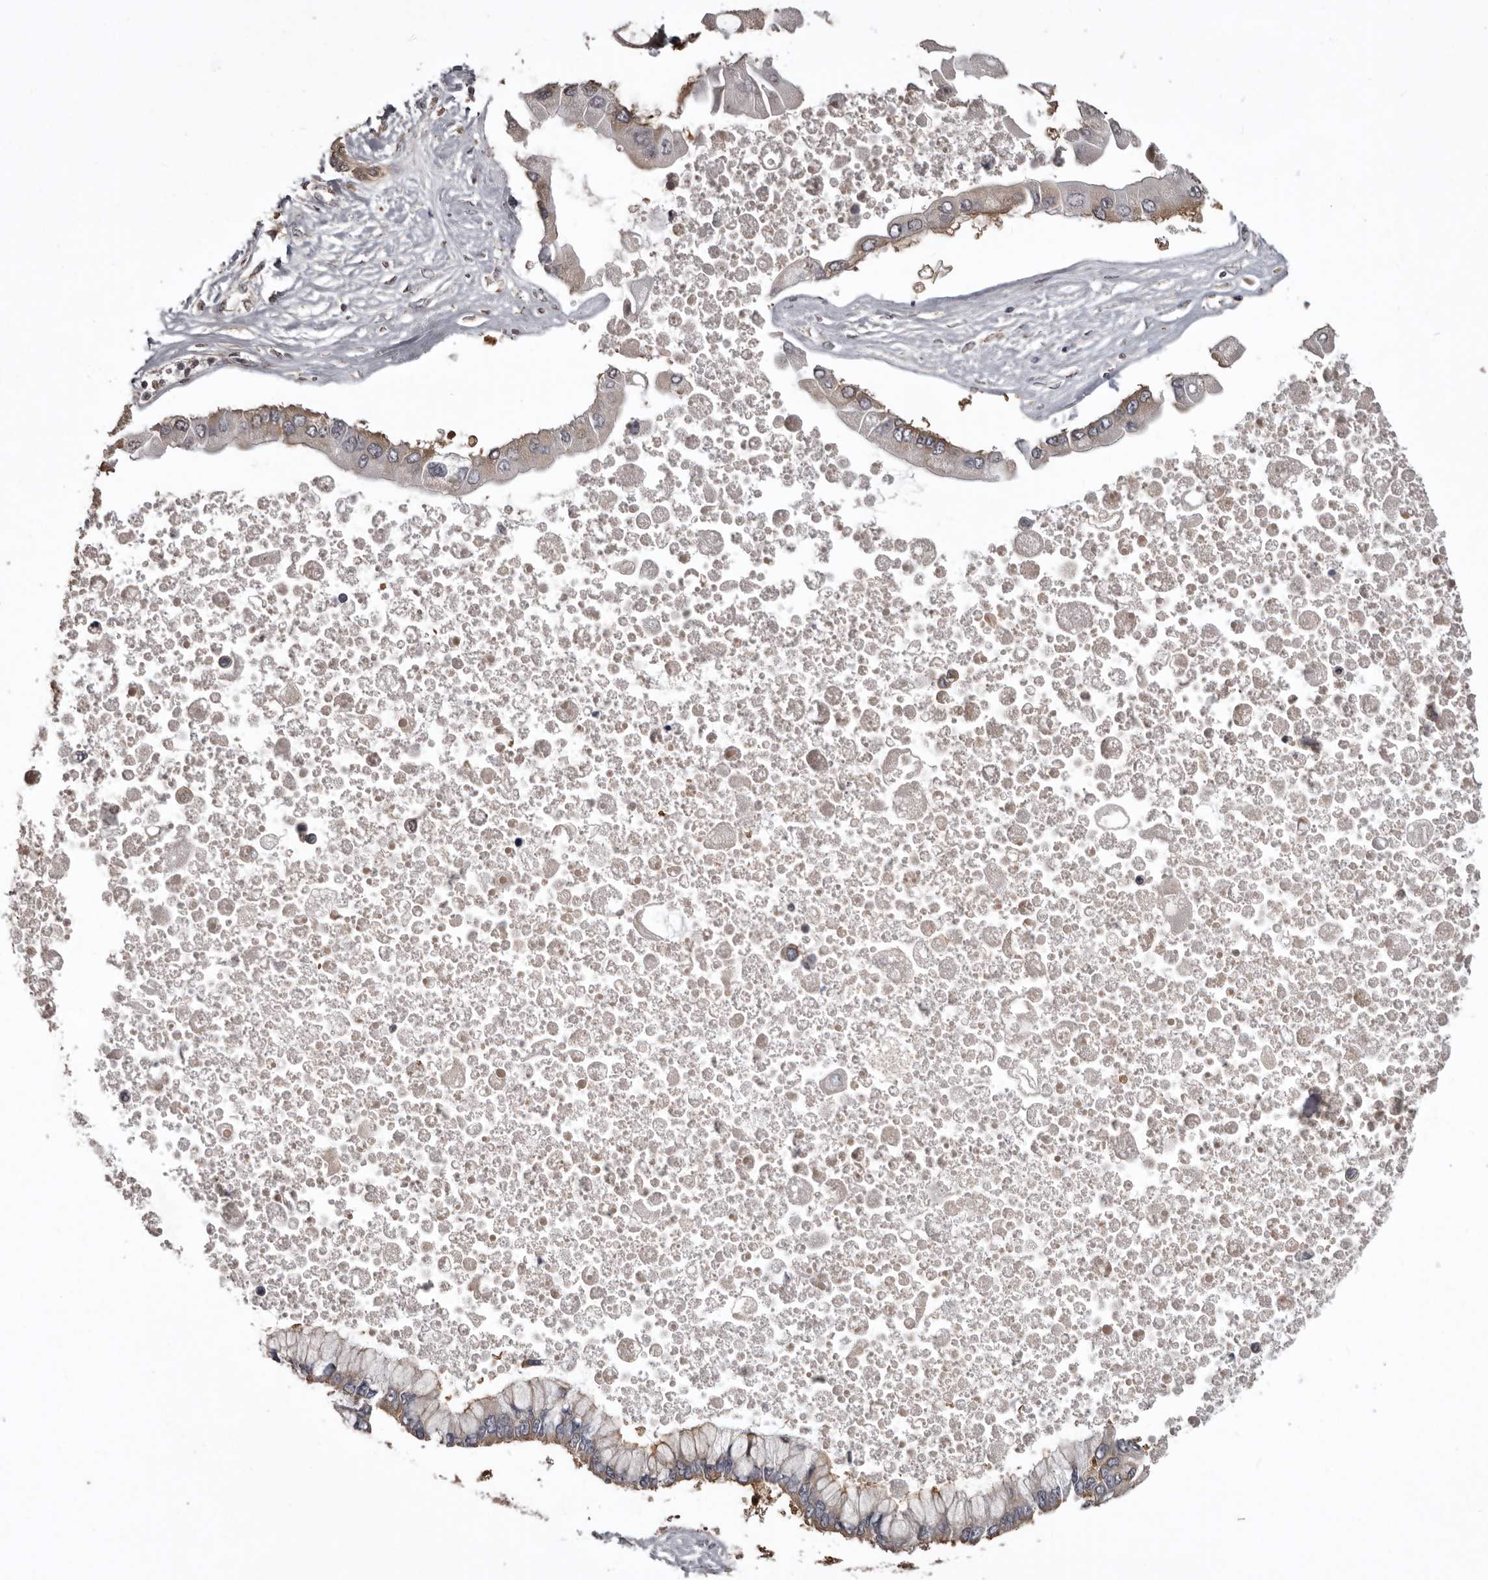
{"staining": {"intensity": "moderate", "quantity": "<25%", "location": "cytoplasmic/membranous"}, "tissue": "liver cancer", "cell_type": "Tumor cells", "image_type": "cancer", "snomed": [{"axis": "morphology", "description": "Cholangiocarcinoma"}, {"axis": "topography", "description": "Liver"}], "caption": "Cholangiocarcinoma (liver) was stained to show a protein in brown. There is low levels of moderate cytoplasmic/membranous staining in about <25% of tumor cells.", "gene": "DARS1", "patient": {"sex": "male", "age": 50}}